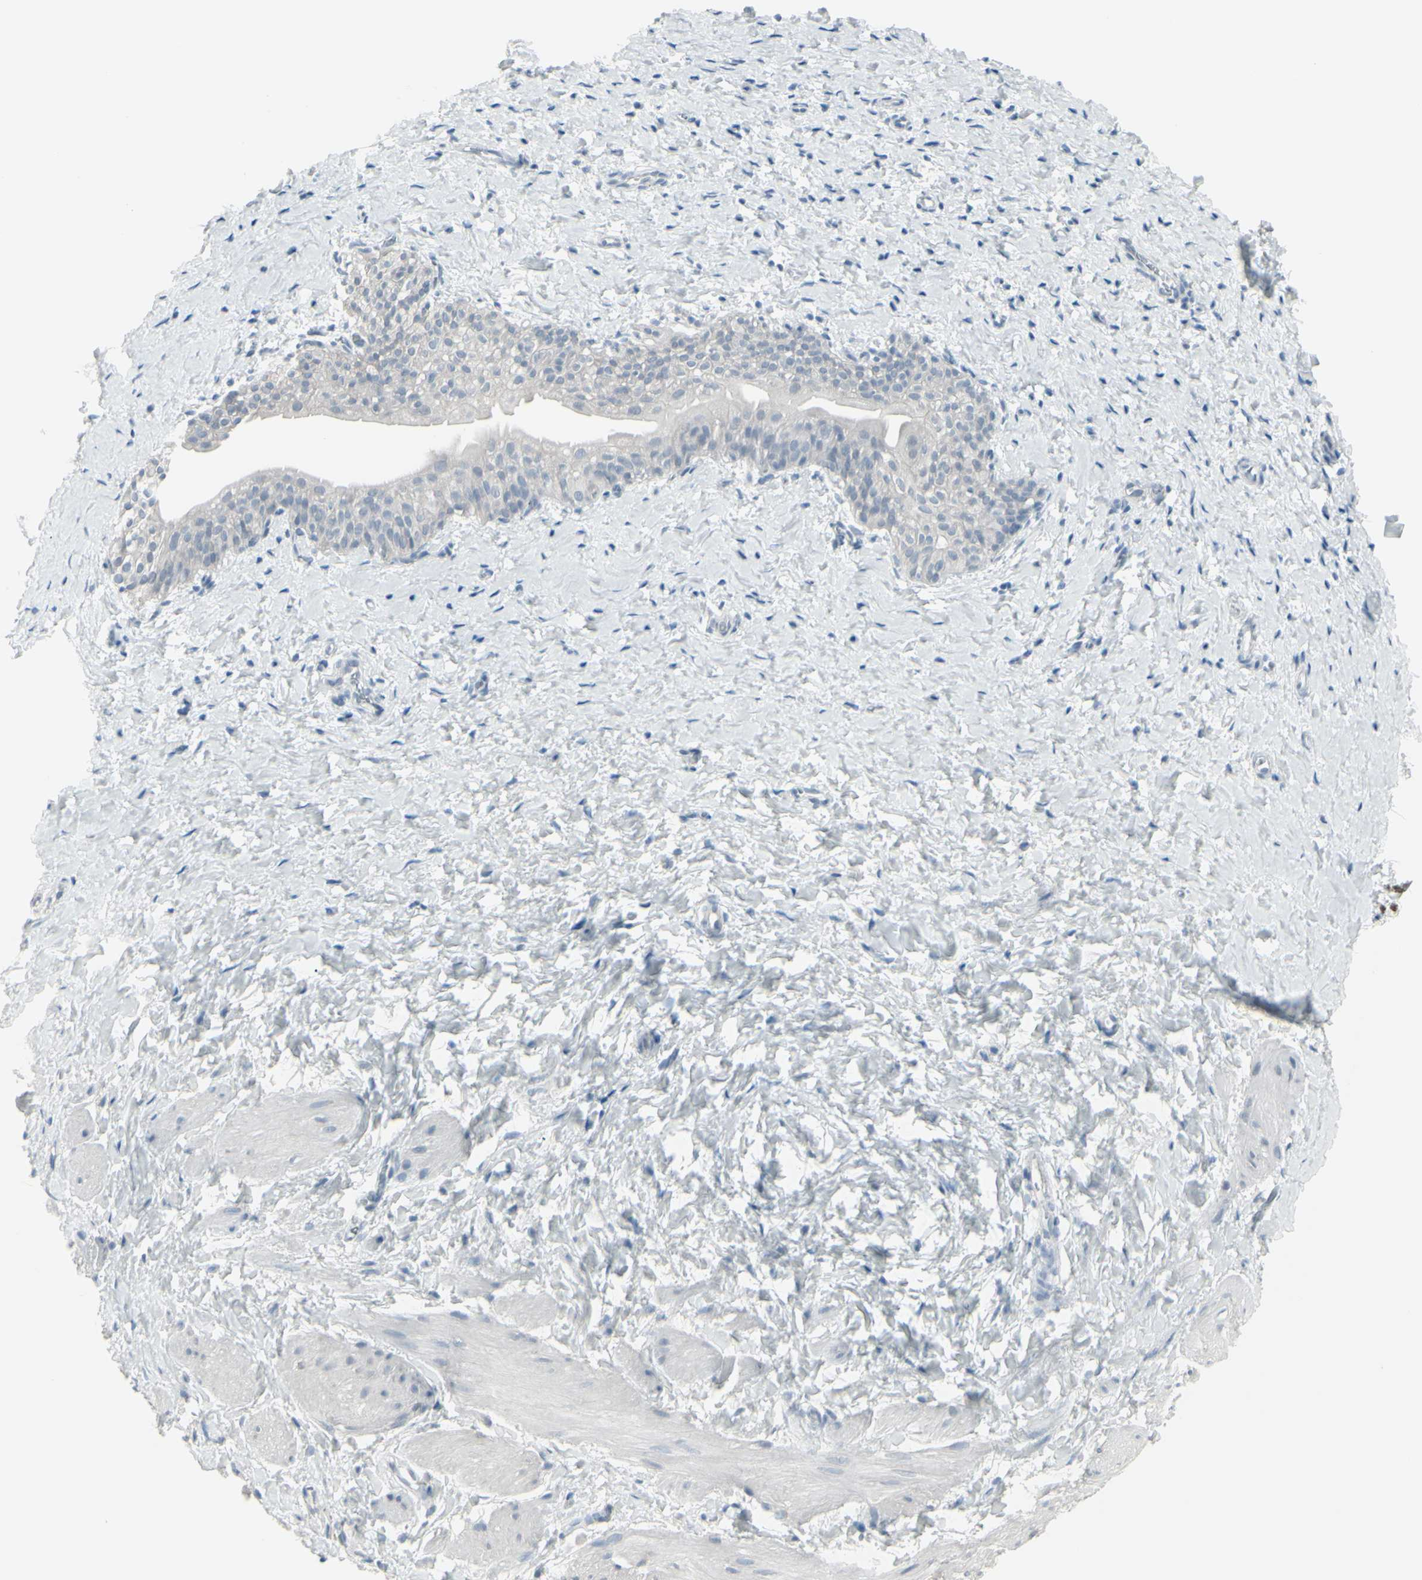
{"staining": {"intensity": "negative", "quantity": "none", "location": "none"}, "tissue": "smooth muscle", "cell_type": "Smooth muscle cells", "image_type": "normal", "snomed": [{"axis": "morphology", "description": "Normal tissue, NOS"}, {"axis": "topography", "description": "Smooth muscle"}], "caption": "Immunohistochemical staining of unremarkable human smooth muscle shows no significant expression in smooth muscle cells.", "gene": "RAB3A", "patient": {"sex": "male", "age": 16}}